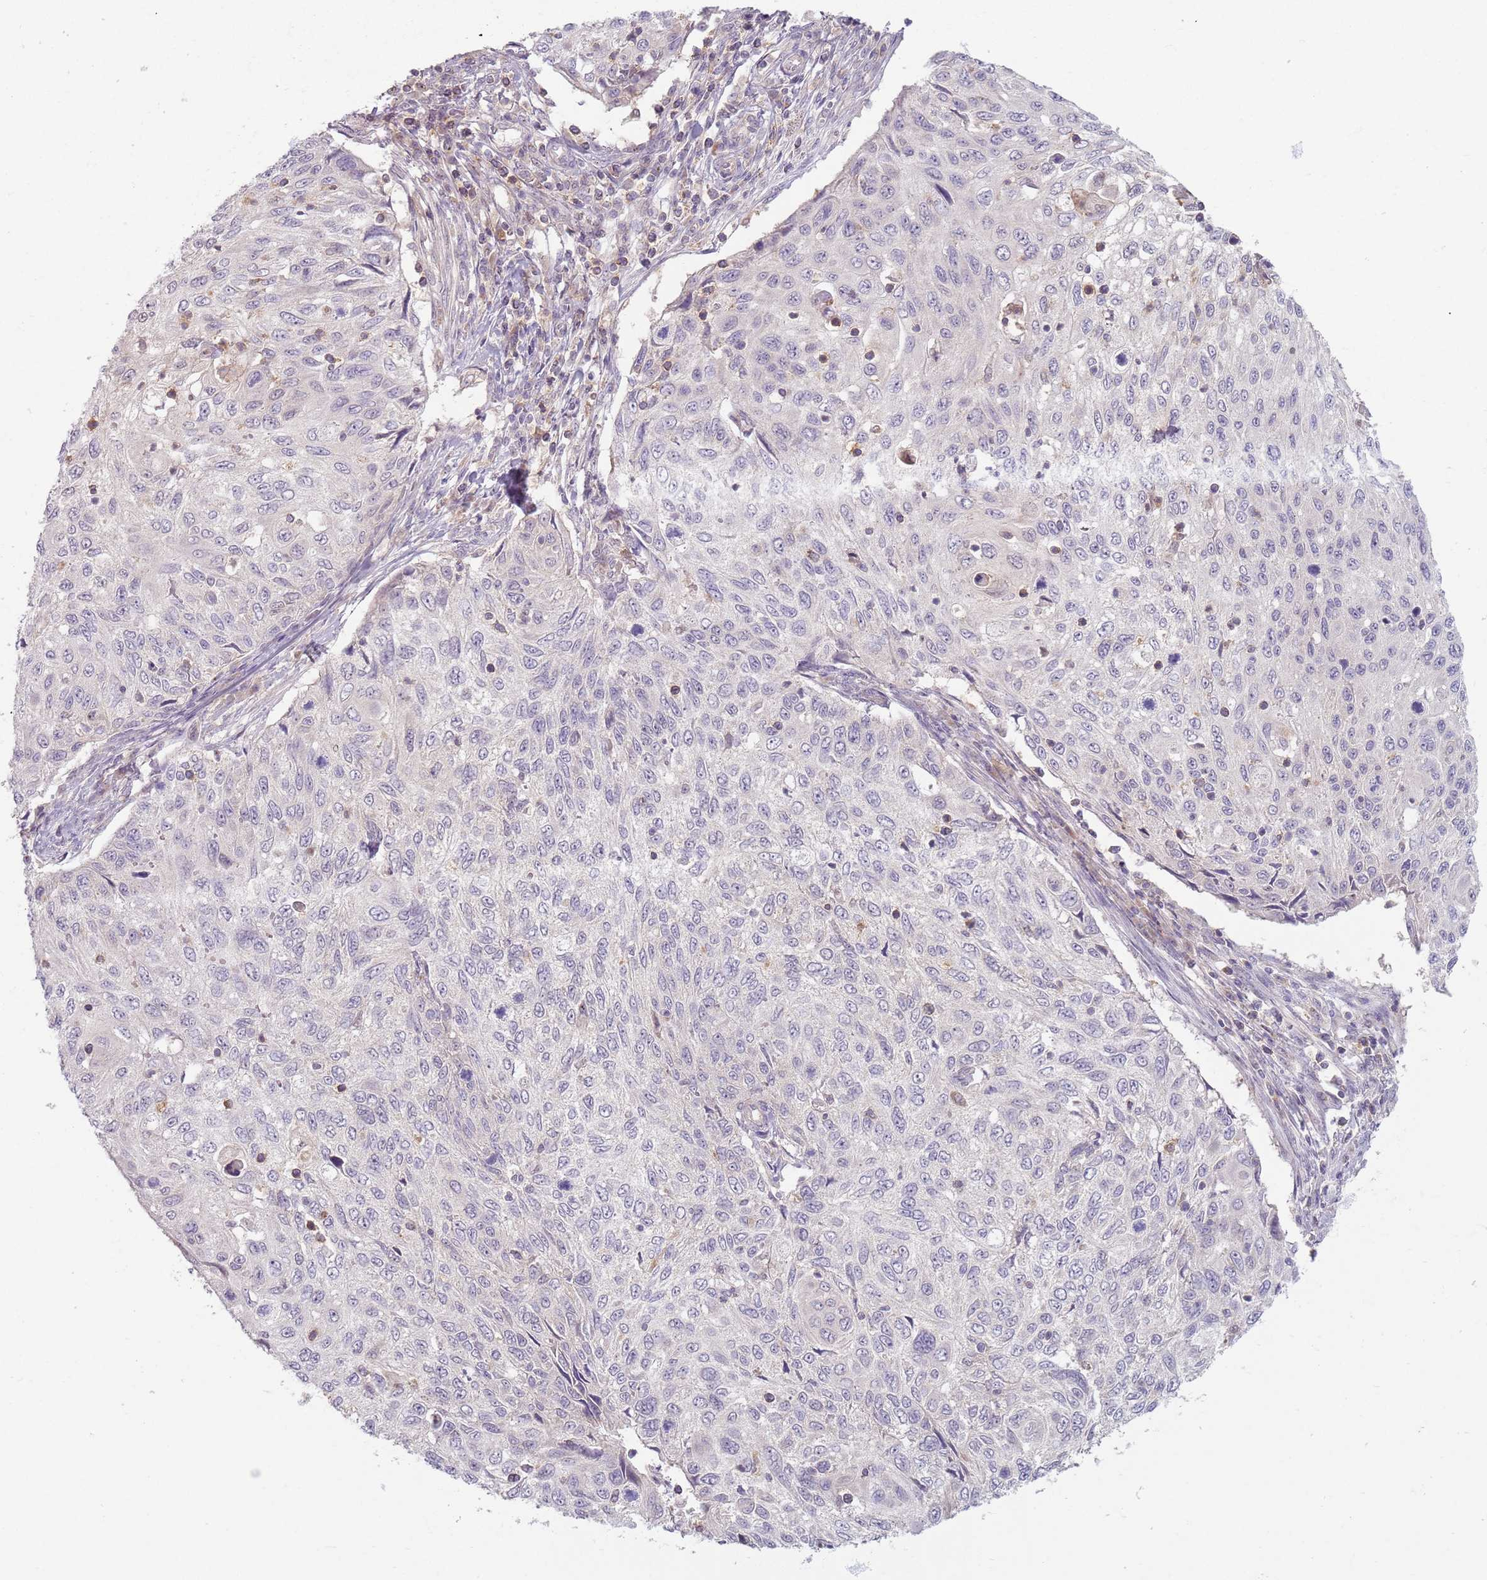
{"staining": {"intensity": "negative", "quantity": "none", "location": "none"}, "tissue": "cervical cancer", "cell_type": "Tumor cells", "image_type": "cancer", "snomed": [{"axis": "morphology", "description": "Squamous cell carcinoma, NOS"}, {"axis": "topography", "description": "Cervix"}], "caption": "Immunohistochemical staining of human cervical cancer (squamous cell carcinoma) demonstrates no significant staining in tumor cells.", "gene": "ZDHHC2", "patient": {"sex": "female", "age": 70}}